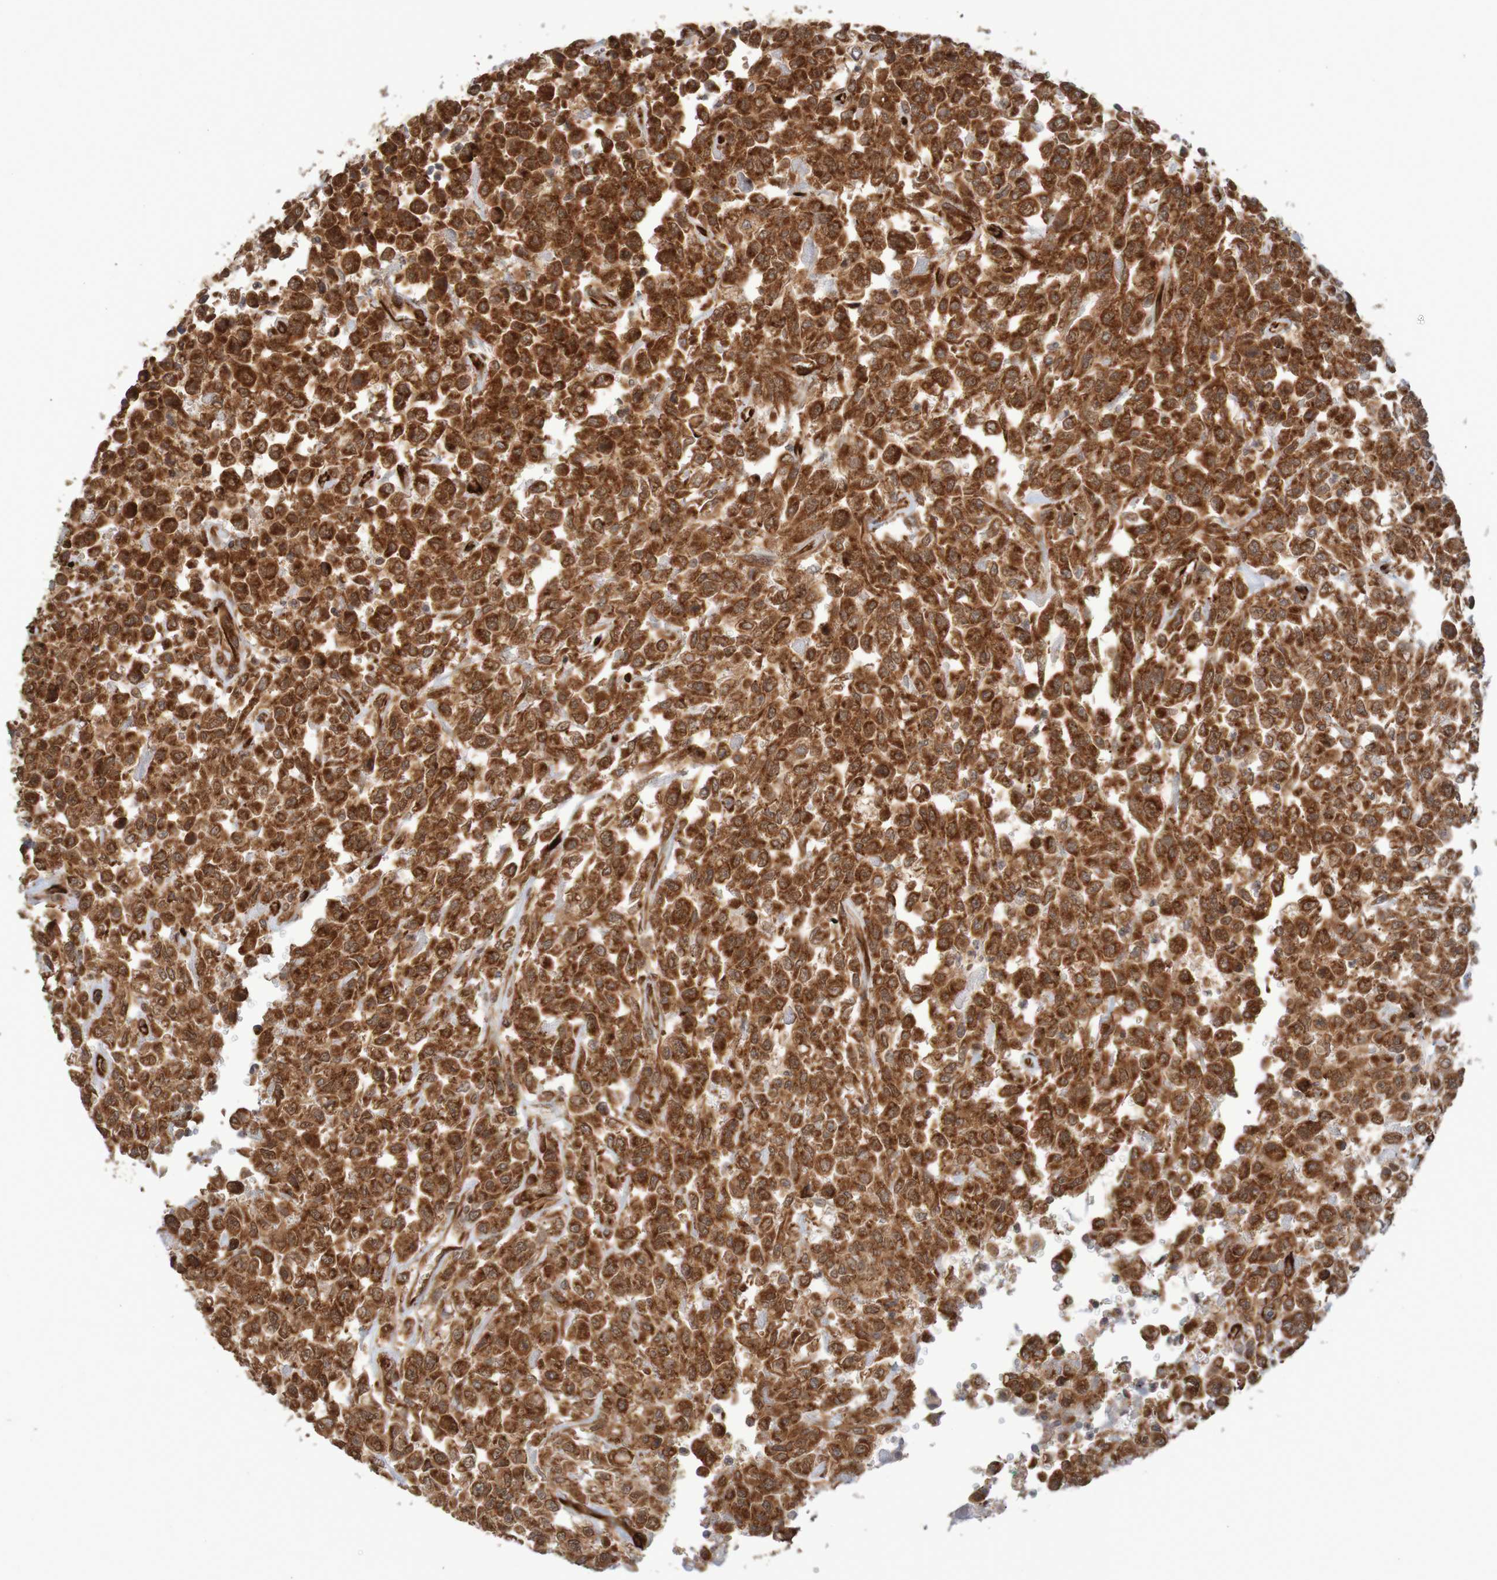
{"staining": {"intensity": "strong", "quantity": ">75%", "location": "cytoplasmic/membranous"}, "tissue": "urothelial cancer", "cell_type": "Tumor cells", "image_type": "cancer", "snomed": [{"axis": "morphology", "description": "Urothelial carcinoma, High grade"}, {"axis": "topography", "description": "Urinary bladder"}], "caption": "Protein positivity by immunohistochemistry (IHC) displays strong cytoplasmic/membranous positivity in about >75% of tumor cells in high-grade urothelial carcinoma.", "gene": "MRPL52", "patient": {"sex": "male", "age": 46}}